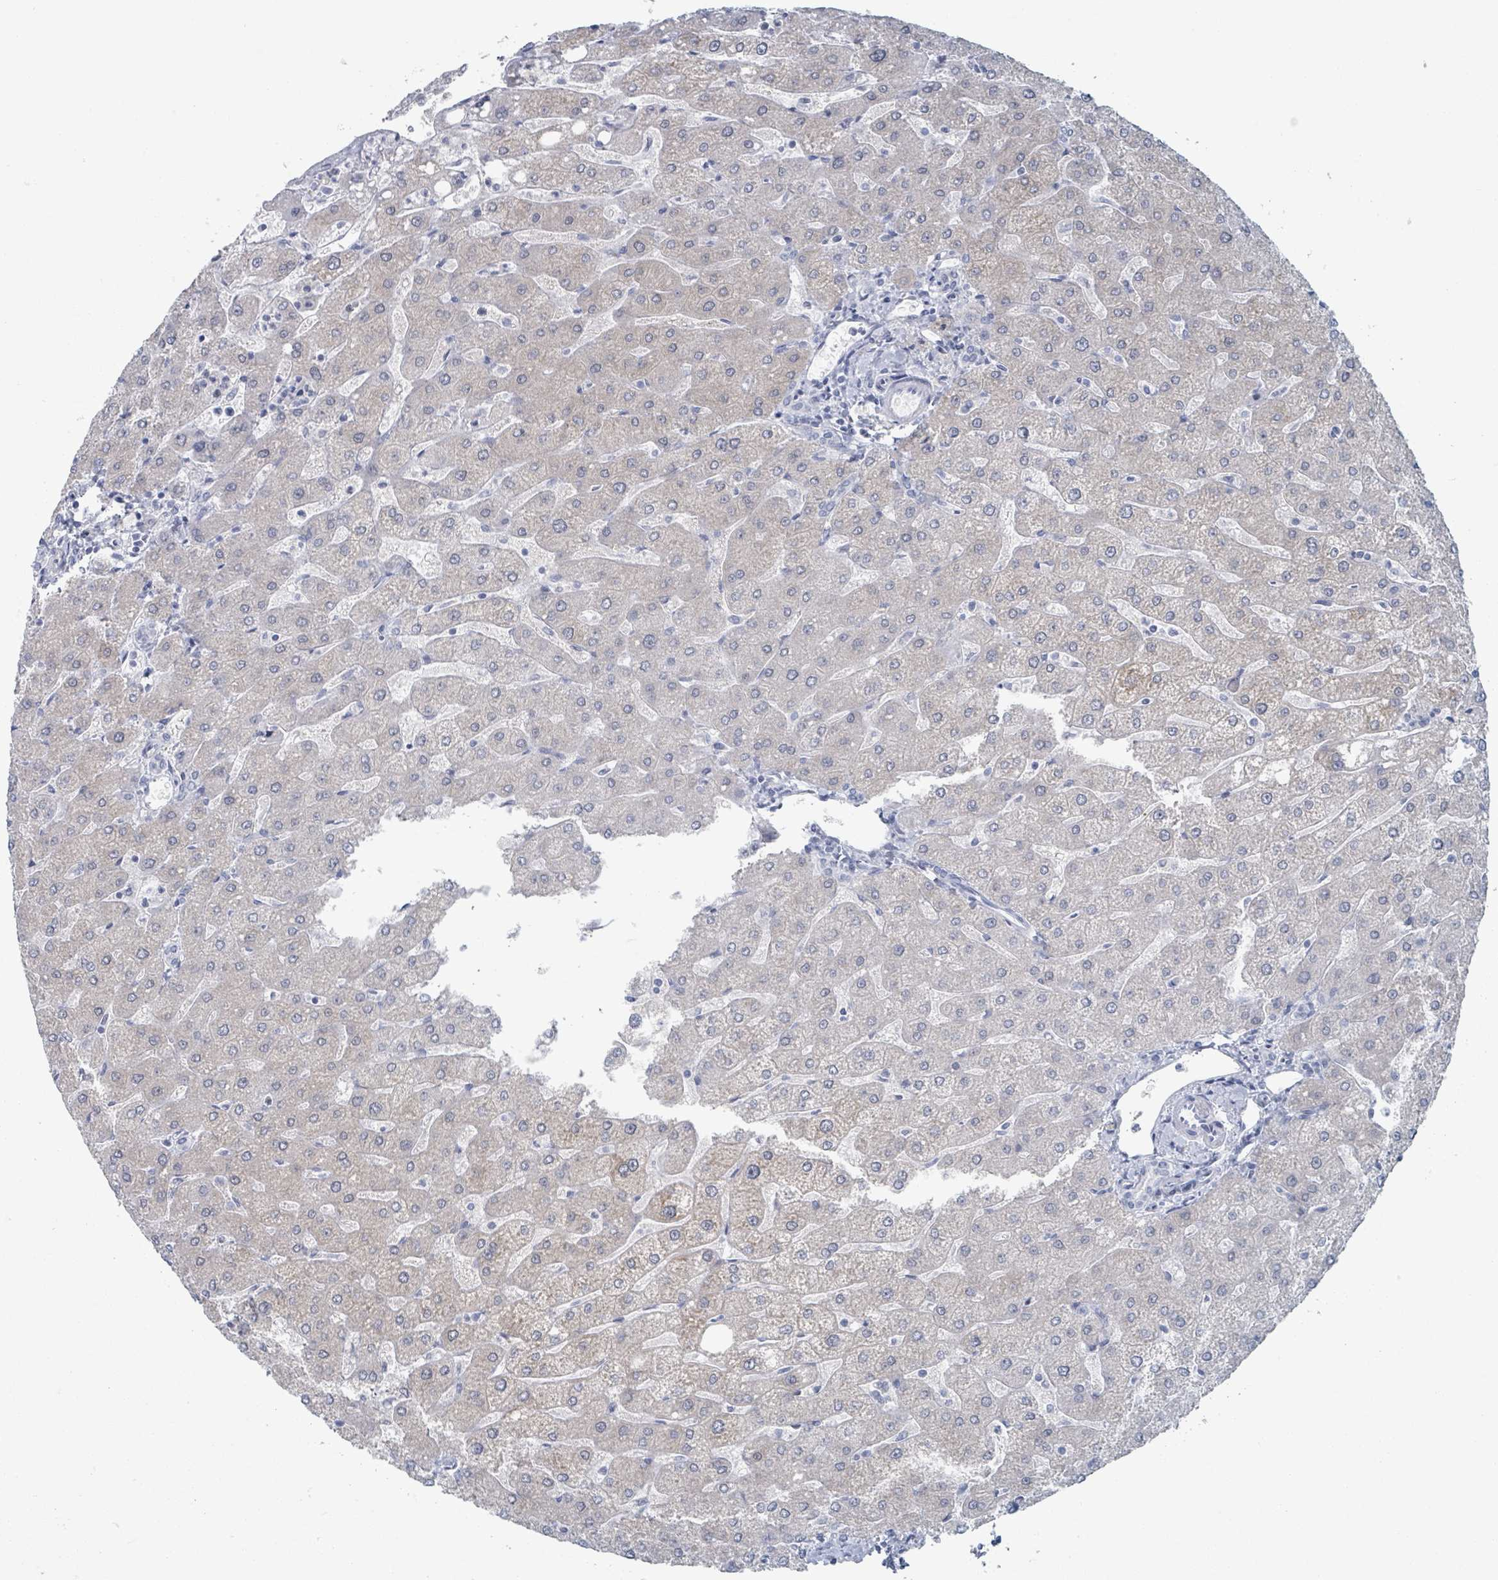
{"staining": {"intensity": "negative", "quantity": "none", "location": "none"}, "tissue": "liver", "cell_type": "Cholangiocytes", "image_type": "normal", "snomed": [{"axis": "morphology", "description": "Normal tissue, NOS"}, {"axis": "topography", "description": "Liver"}], "caption": "Liver was stained to show a protein in brown. There is no significant positivity in cholangiocytes. (DAB immunohistochemistry, high magnification).", "gene": "GPR15LG", "patient": {"sex": "male", "age": 67}}